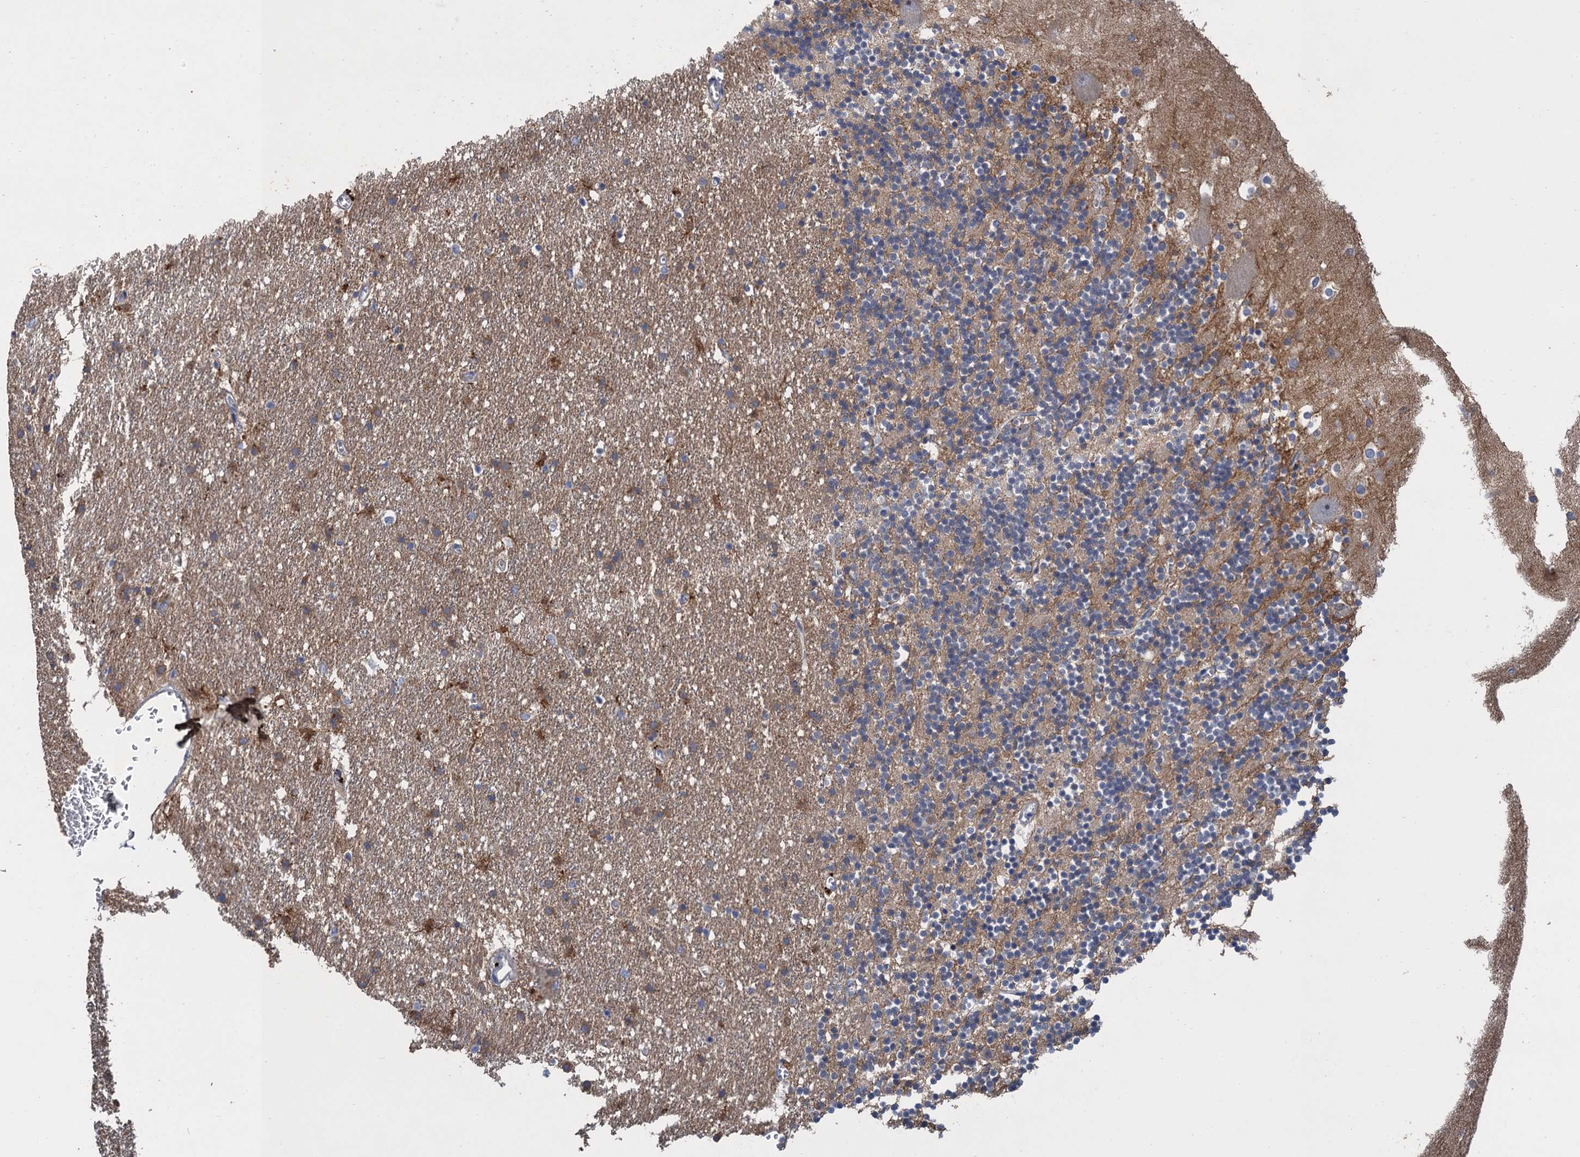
{"staining": {"intensity": "weak", "quantity": ">75%", "location": "cytoplasmic/membranous"}, "tissue": "cerebellum", "cell_type": "Cells in granular layer", "image_type": "normal", "snomed": [{"axis": "morphology", "description": "Normal tissue, NOS"}, {"axis": "topography", "description": "Cerebellum"}], "caption": "Cells in granular layer reveal low levels of weak cytoplasmic/membranous staining in about >75% of cells in unremarkable human cerebellum.", "gene": "TRAF7", "patient": {"sex": "male", "age": 54}}